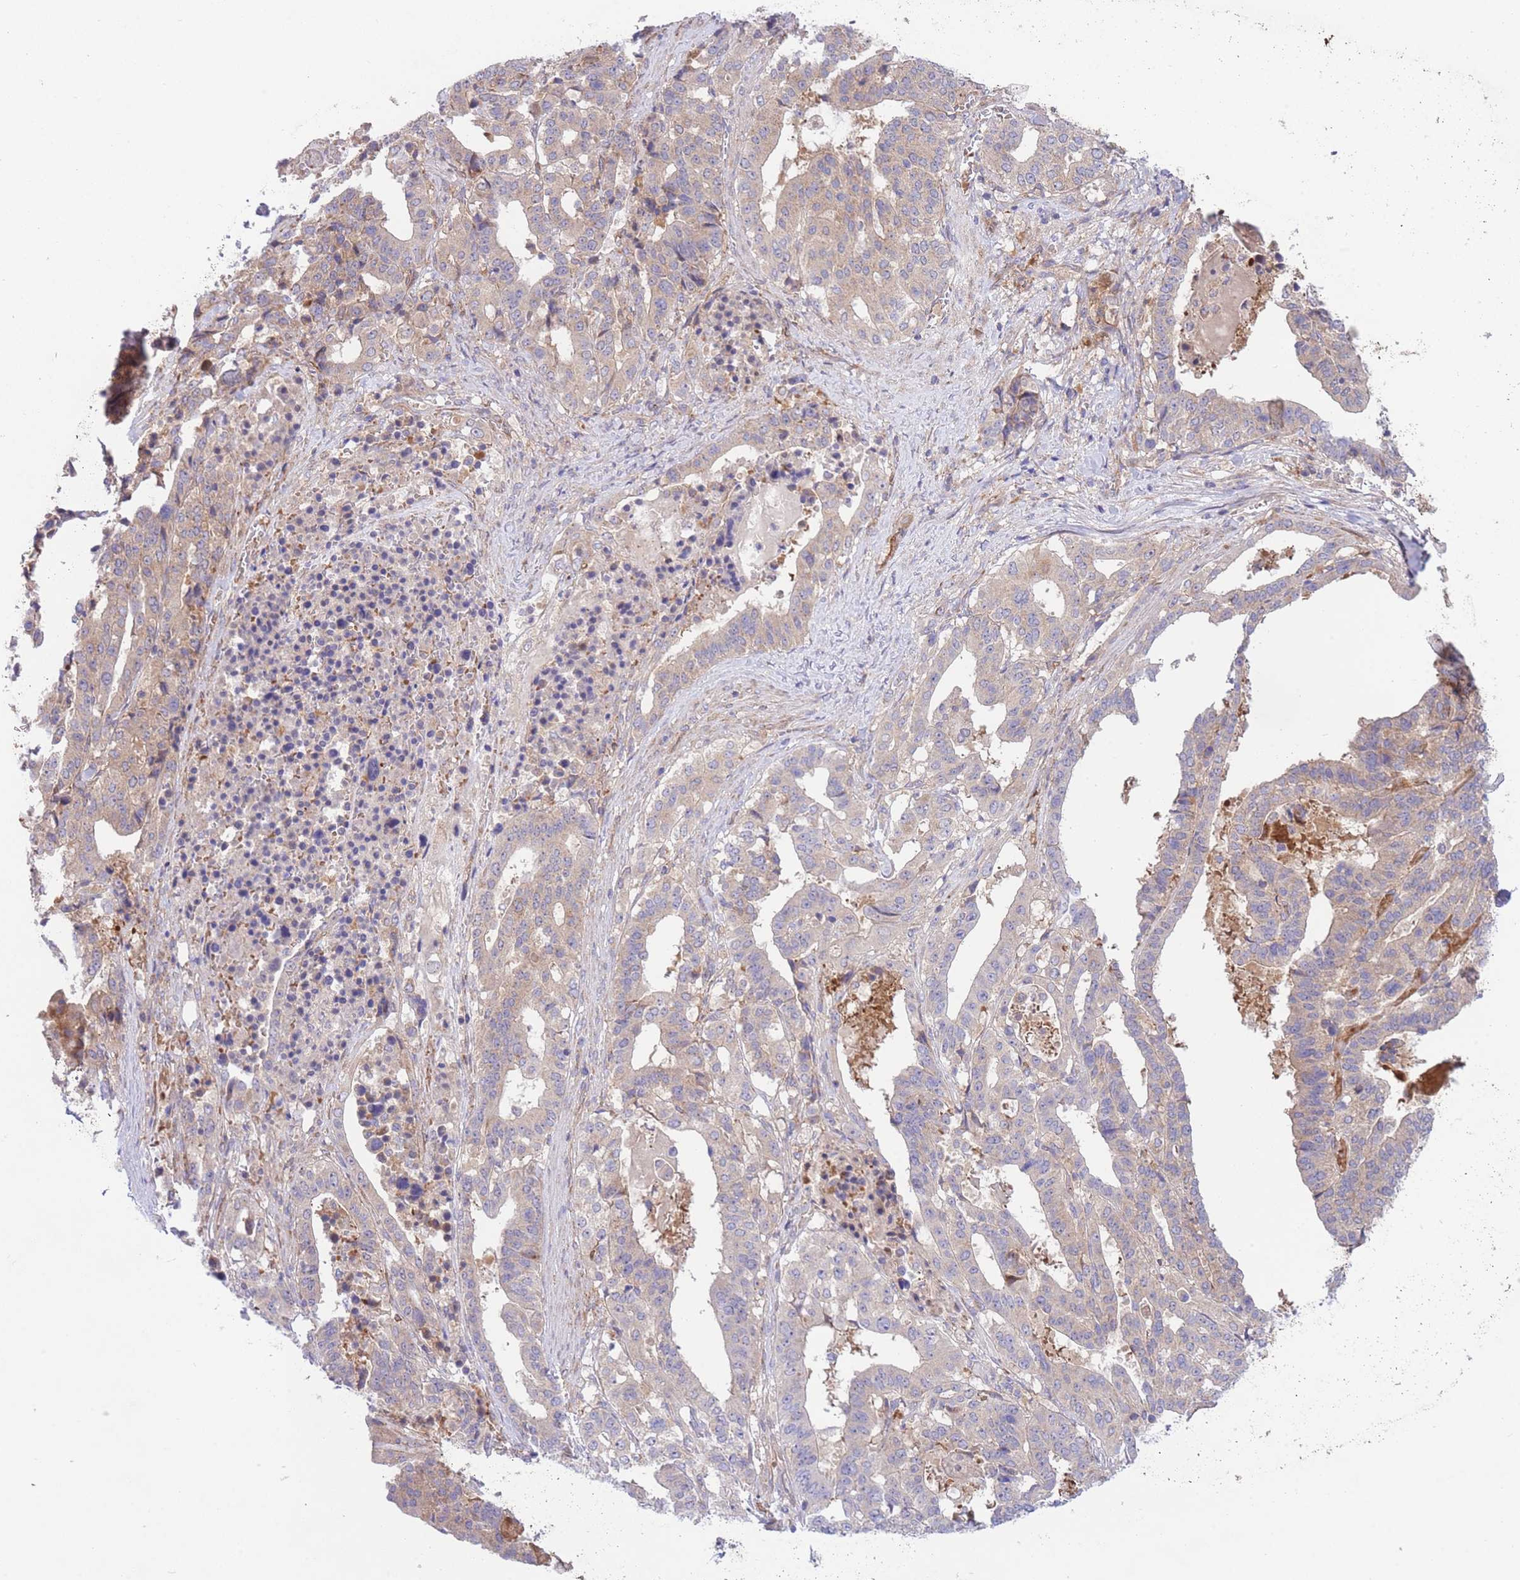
{"staining": {"intensity": "weak", "quantity": "<25%", "location": "cytoplasmic/membranous"}, "tissue": "stomach cancer", "cell_type": "Tumor cells", "image_type": "cancer", "snomed": [{"axis": "morphology", "description": "Adenocarcinoma, NOS"}, {"axis": "topography", "description": "Stomach"}], "caption": "There is no significant expression in tumor cells of stomach cancer (adenocarcinoma).", "gene": "CHAC1", "patient": {"sex": "male", "age": 48}}